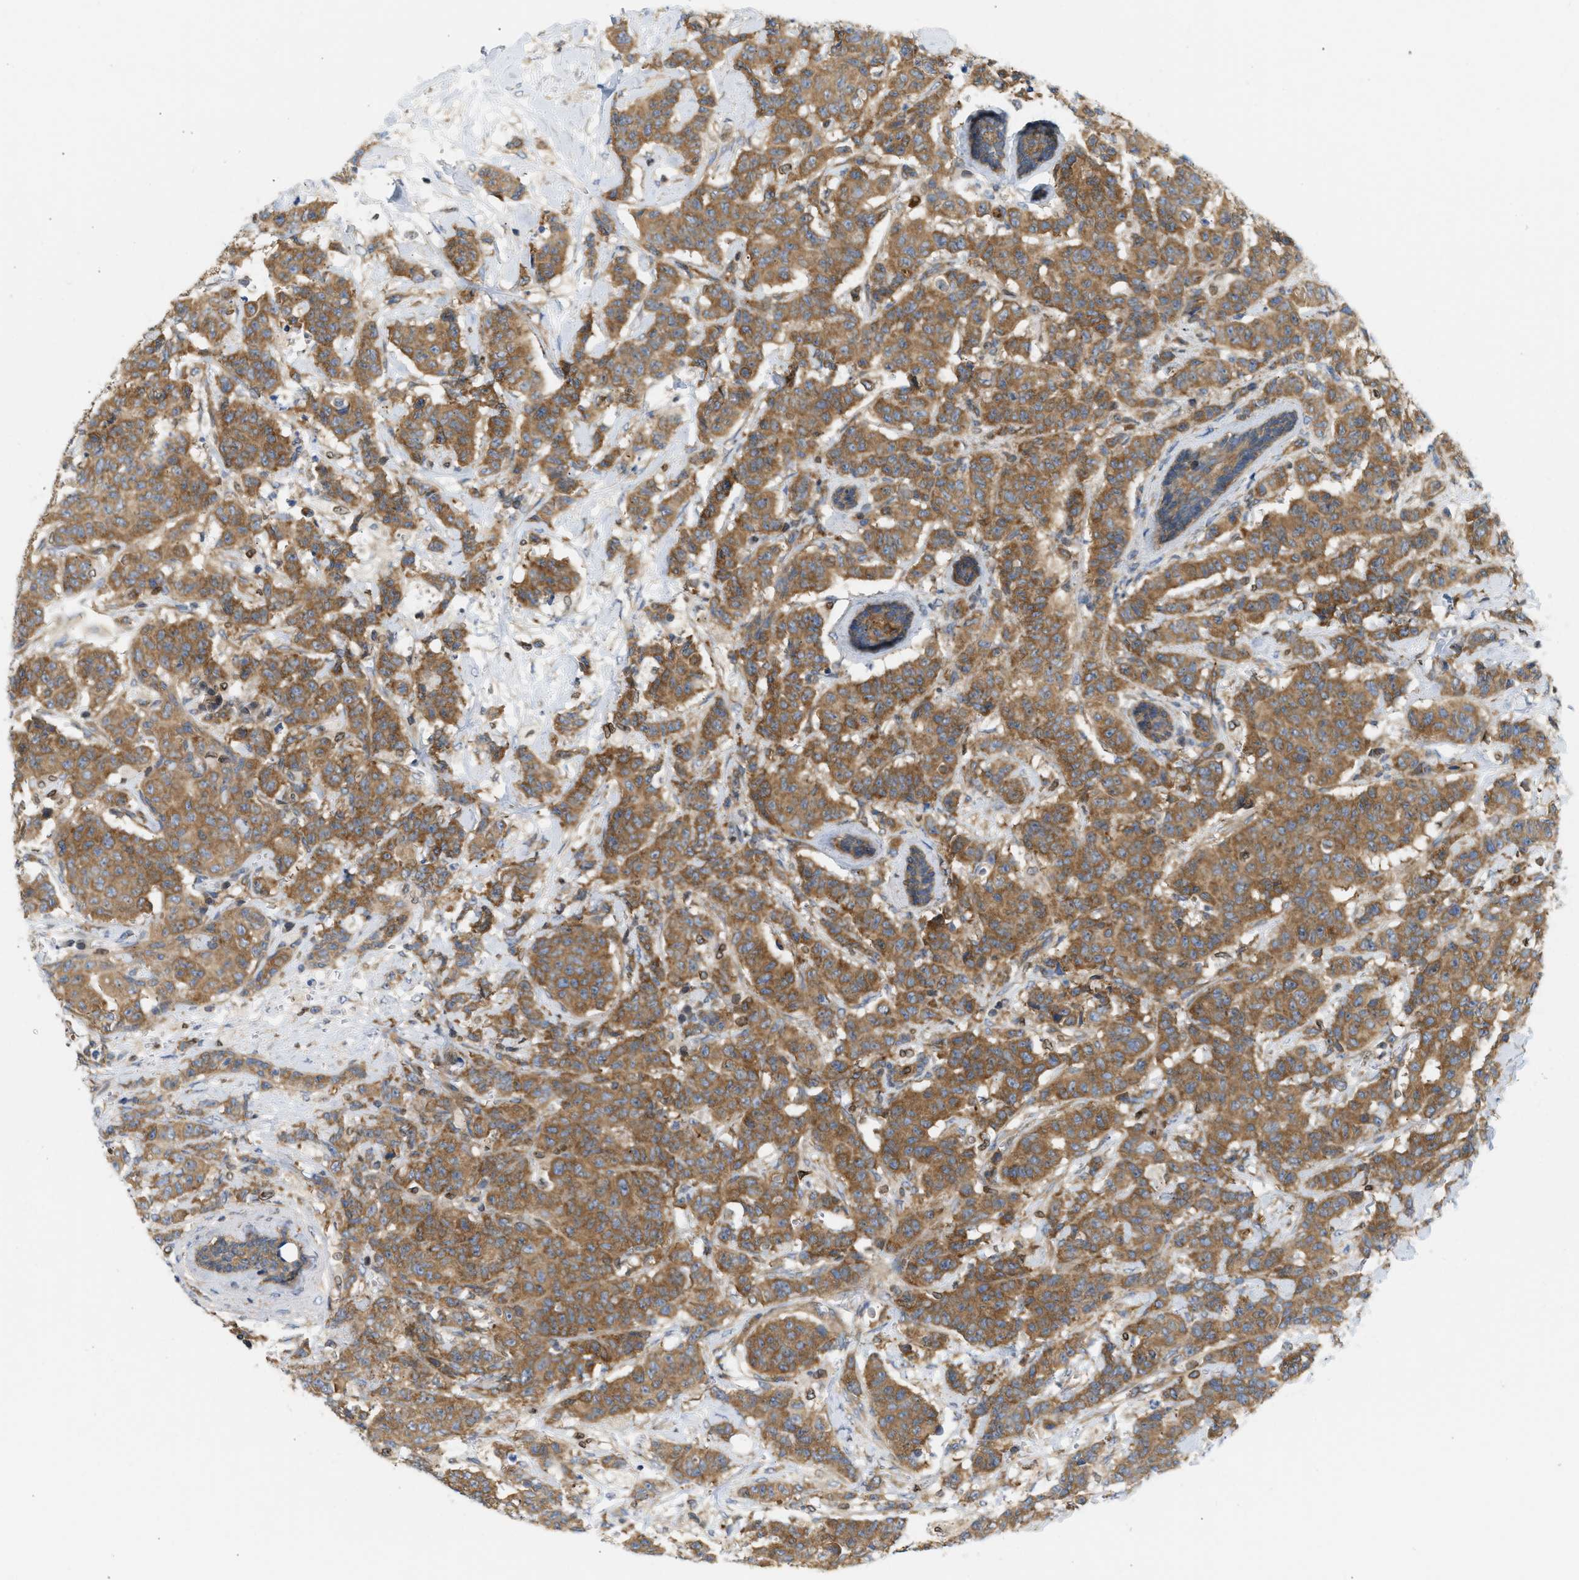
{"staining": {"intensity": "moderate", "quantity": ">75%", "location": "cytoplasmic/membranous"}, "tissue": "breast cancer", "cell_type": "Tumor cells", "image_type": "cancer", "snomed": [{"axis": "morphology", "description": "Normal tissue, NOS"}, {"axis": "morphology", "description": "Duct carcinoma"}, {"axis": "topography", "description": "Breast"}], "caption": "Breast cancer was stained to show a protein in brown. There is medium levels of moderate cytoplasmic/membranous expression in approximately >75% of tumor cells. The staining is performed using DAB brown chromogen to label protein expression. The nuclei are counter-stained blue using hematoxylin.", "gene": "STRN", "patient": {"sex": "female", "age": 40}}